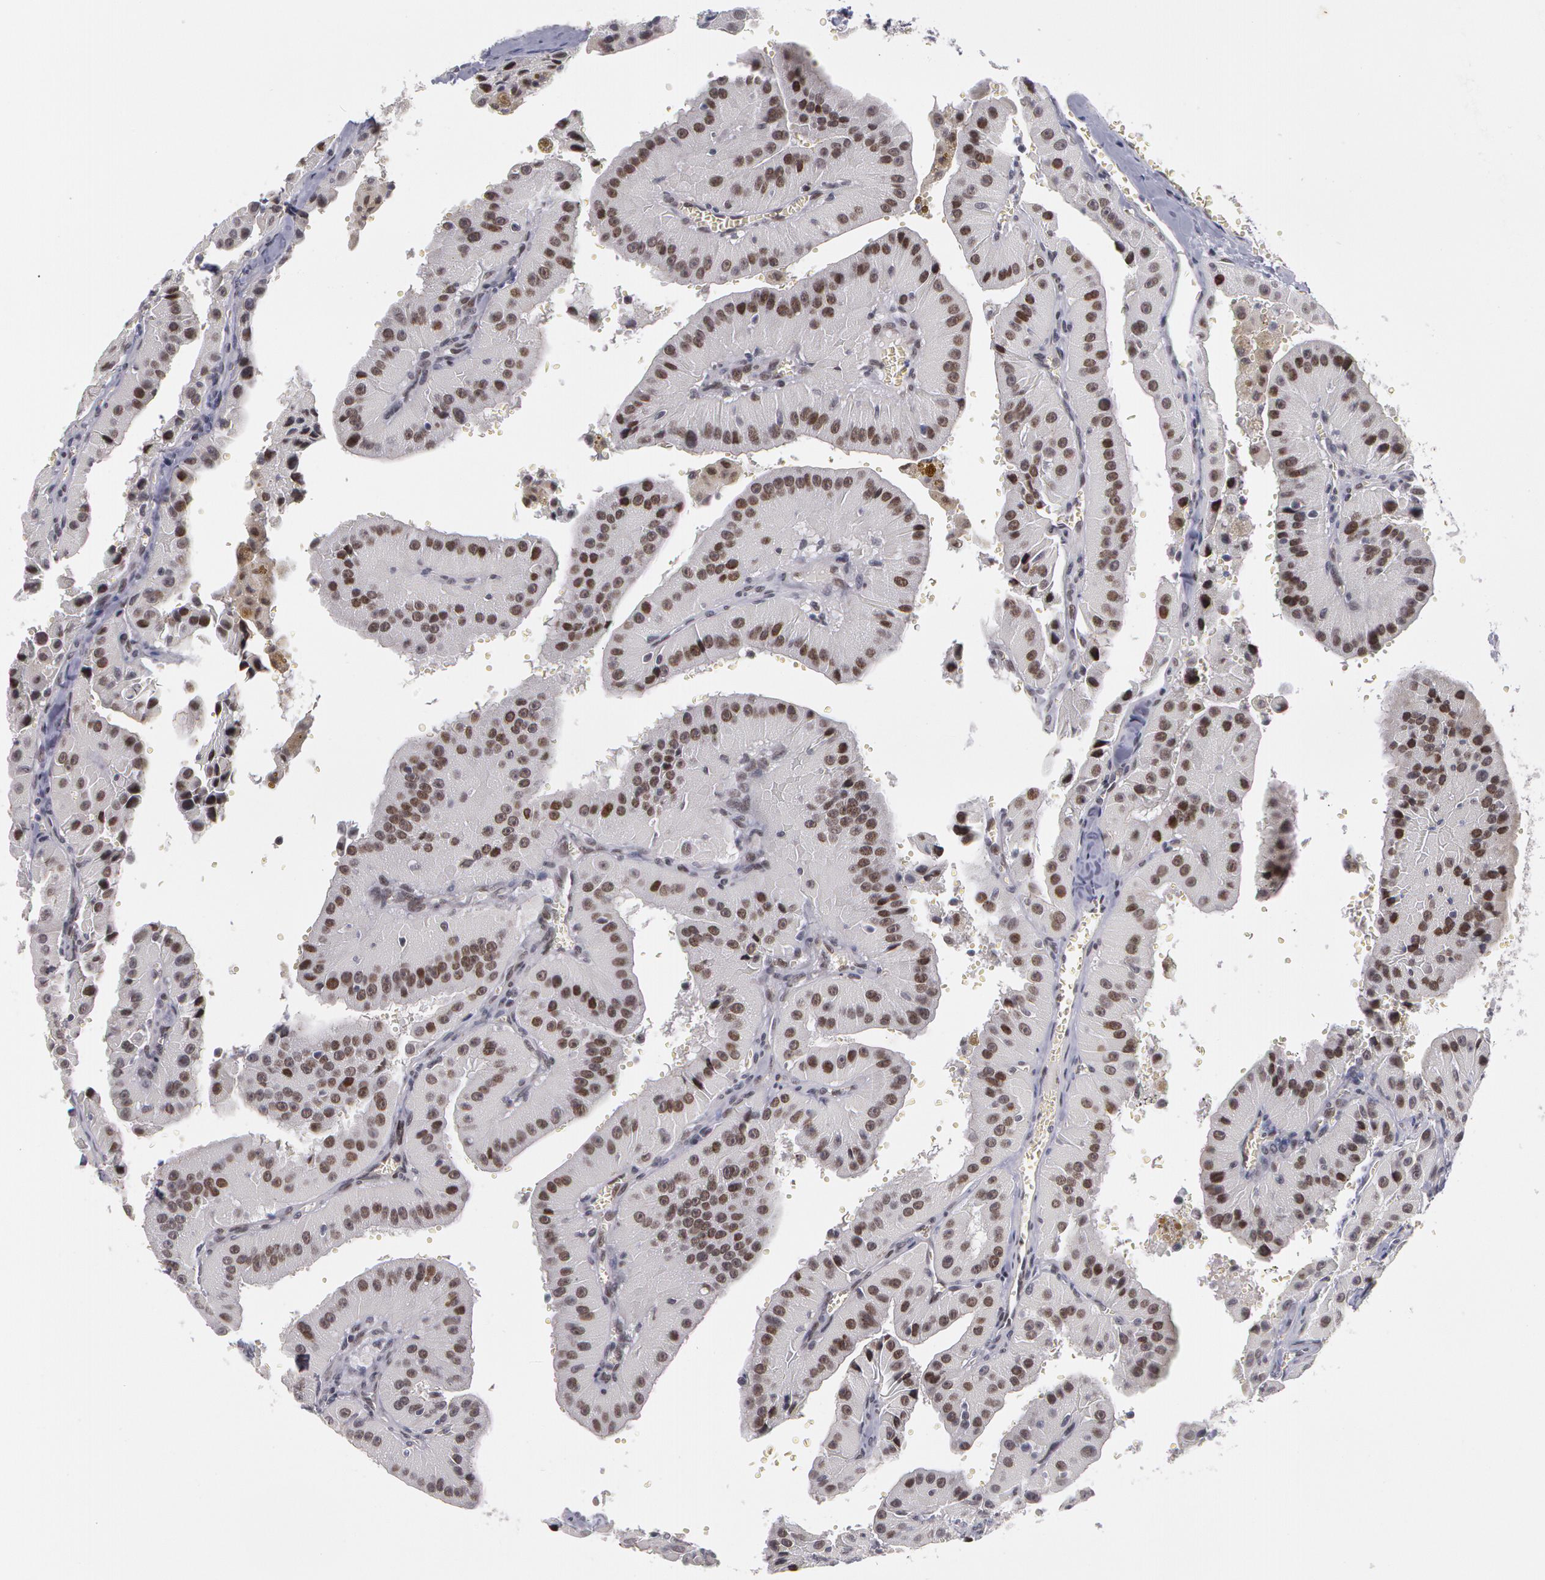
{"staining": {"intensity": "weak", "quantity": "25%-75%", "location": "nuclear"}, "tissue": "thyroid cancer", "cell_type": "Tumor cells", "image_type": "cancer", "snomed": [{"axis": "morphology", "description": "Carcinoma, NOS"}, {"axis": "topography", "description": "Thyroid gland"}], "caption": "This is an image of immunohistochemistry staining of thyroid cancer, which shows weak expression in the nuclear of tumor cells.", "gene": "PRICKLE1", "patient": {"sex": "male", "age": 76}}